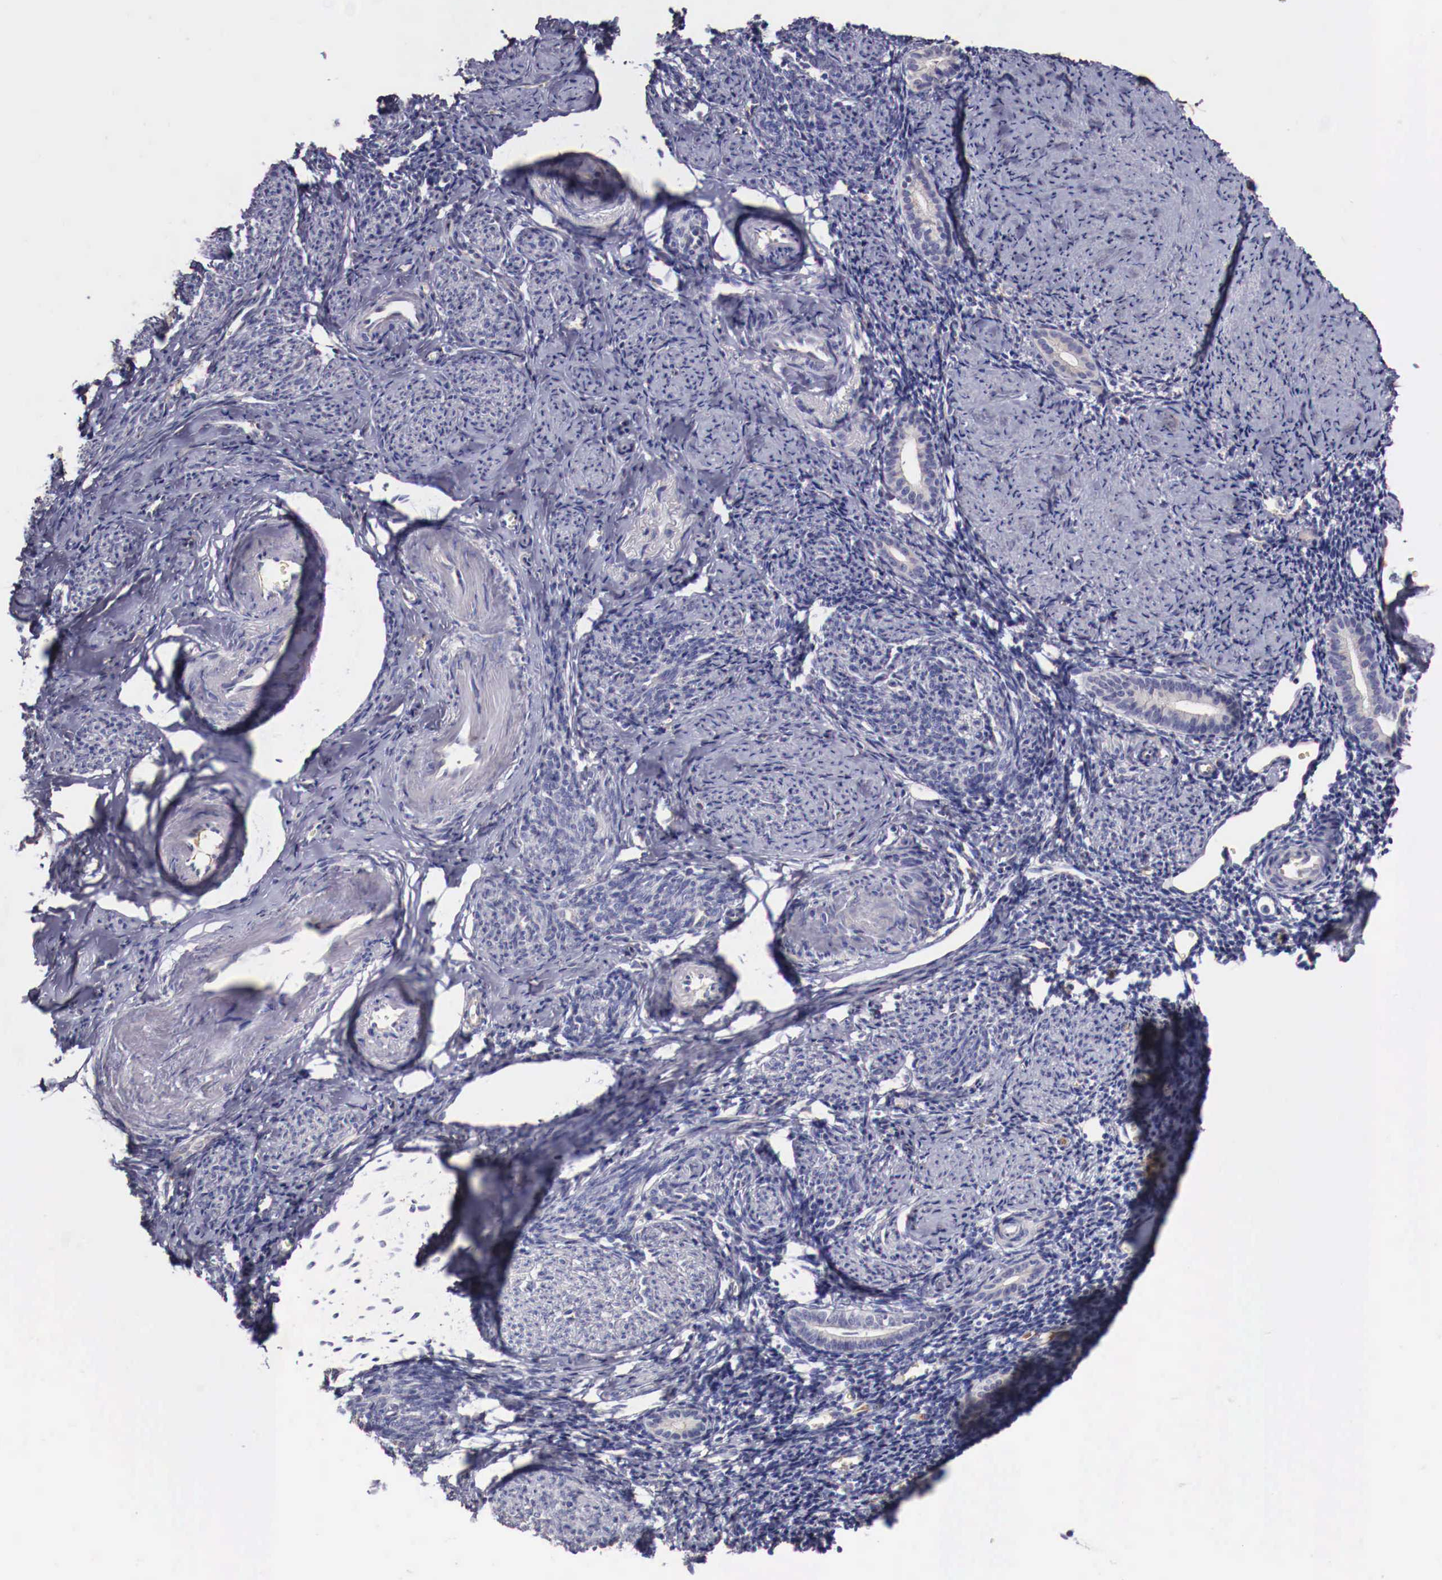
{"staining": {"intensity": "moderate", "quantity": "<25%", "location": "cytoplasmic/membranous"}, "tissue": "endometrium", "cell_type": "Cells in endometrial stroma", "image_type": "normal", "snomed": [{"axis": "morphology", "description": "Normal tissue, NOS"}, {"axis": "morphology", "description": "Neoplasm, benign, NOS"}, {"axis": "topography", "description": "Uterus"}], "caption": "DAB immunohistochemical staining of unremarkable human endometrium reveals moderate cytoplasmic/membranous protein positivity in about <25% of cells in endometrial stroma.", "gene": "PITPNA", "patient": {"sex": "female", "age": 55}}